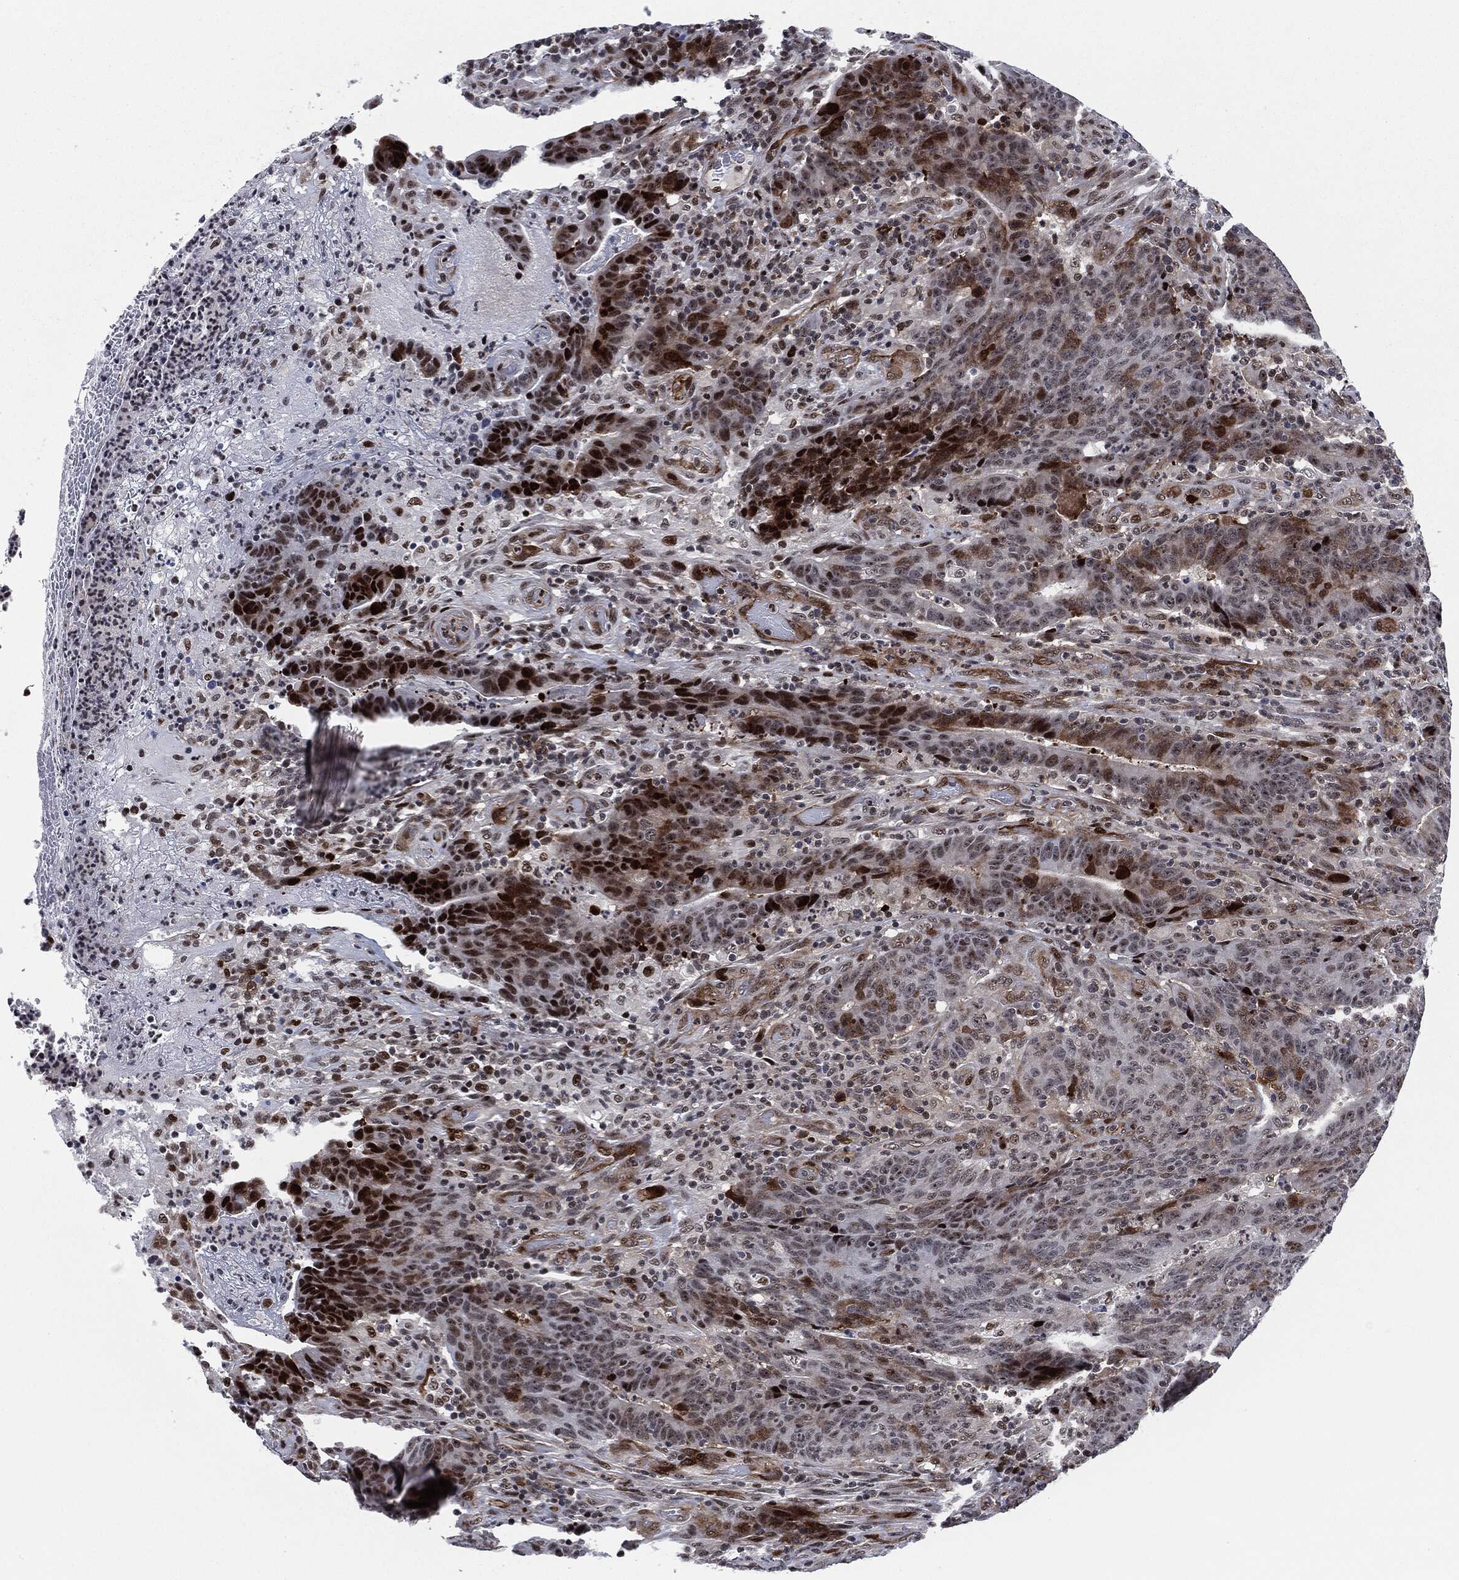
{"staining": {"intensity": "strong", "quantity": "<25%", "location": "cytoplasmic/membranous,nuclear"}, "tissue": "colorectal cancer", "cell_type": "Tumor cells", "image_type": "cancer", "snomed": [{"axis": "morphology", "description": "Adenocarcinoma, NOS"}, {"axis": "topography", "description": "Colon"}], "caption": "Immunohistochemical staining of human colorectal adenocarcinoma displays strong cytoplasmic/membranous and nuclear protein staining in approximately <25% of tumor cells.", "gene": "AKT2", "patient": {"sex": "female", "age": 75}}